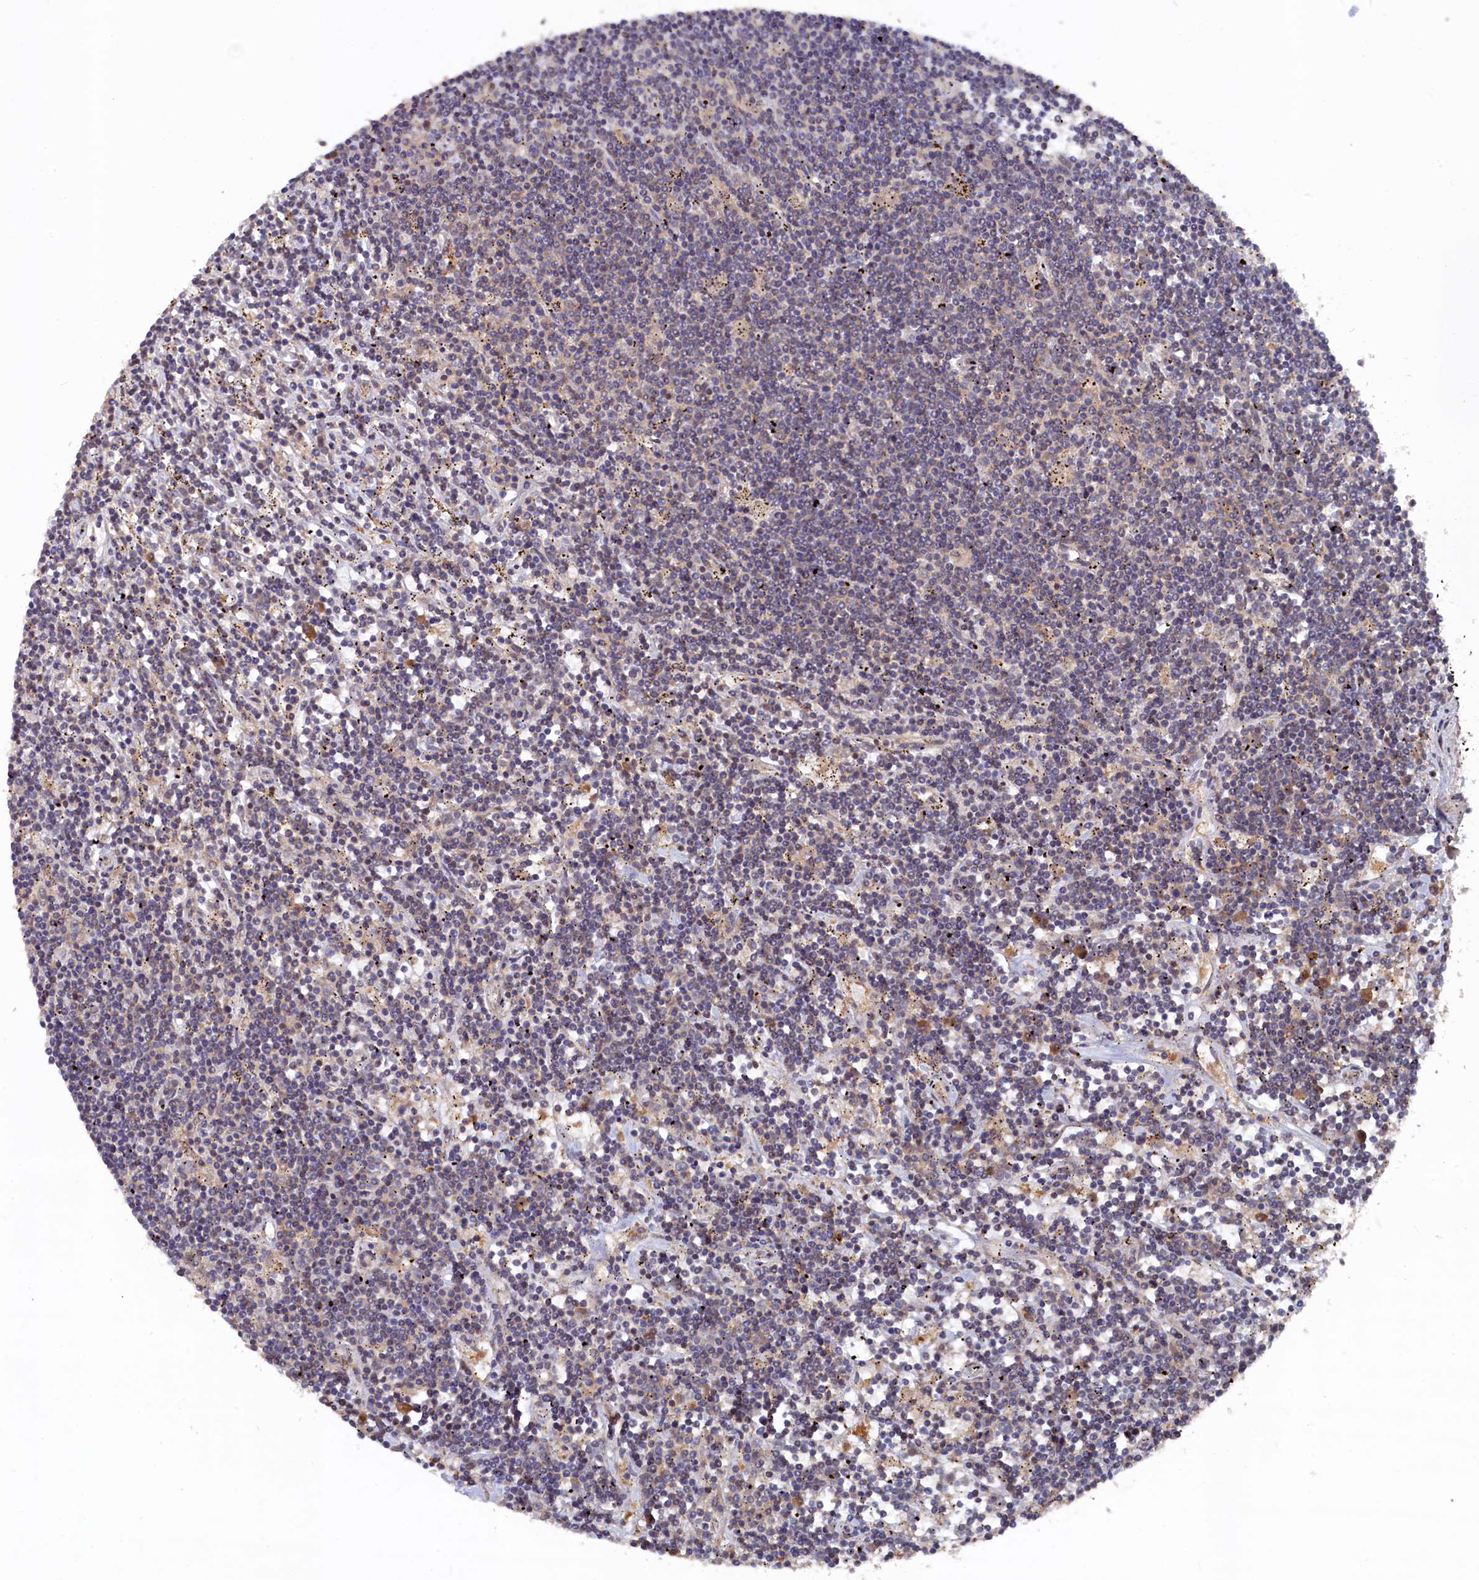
{"staining": {"intensity": "negative", "quantity": "none", "location": "none"}, "tissue": "lymphoma", "cell_type": "Tumor cells", "image_type": "cancer", "snomed": [{"axis": "morphology", "description": "Malignant lymphoma, non-Hodgkin's type, Low grade"}, {"axis": "topography", "description": "Spleen"}], "caption": "A photomicrograph of low-grade malignant lymphoma, non-Hodgkin's type stained for a protein demonstrates no brown staining in tumor cells.", "gene": "TMC5", "patient": {"sex": "male", "age": 76}}